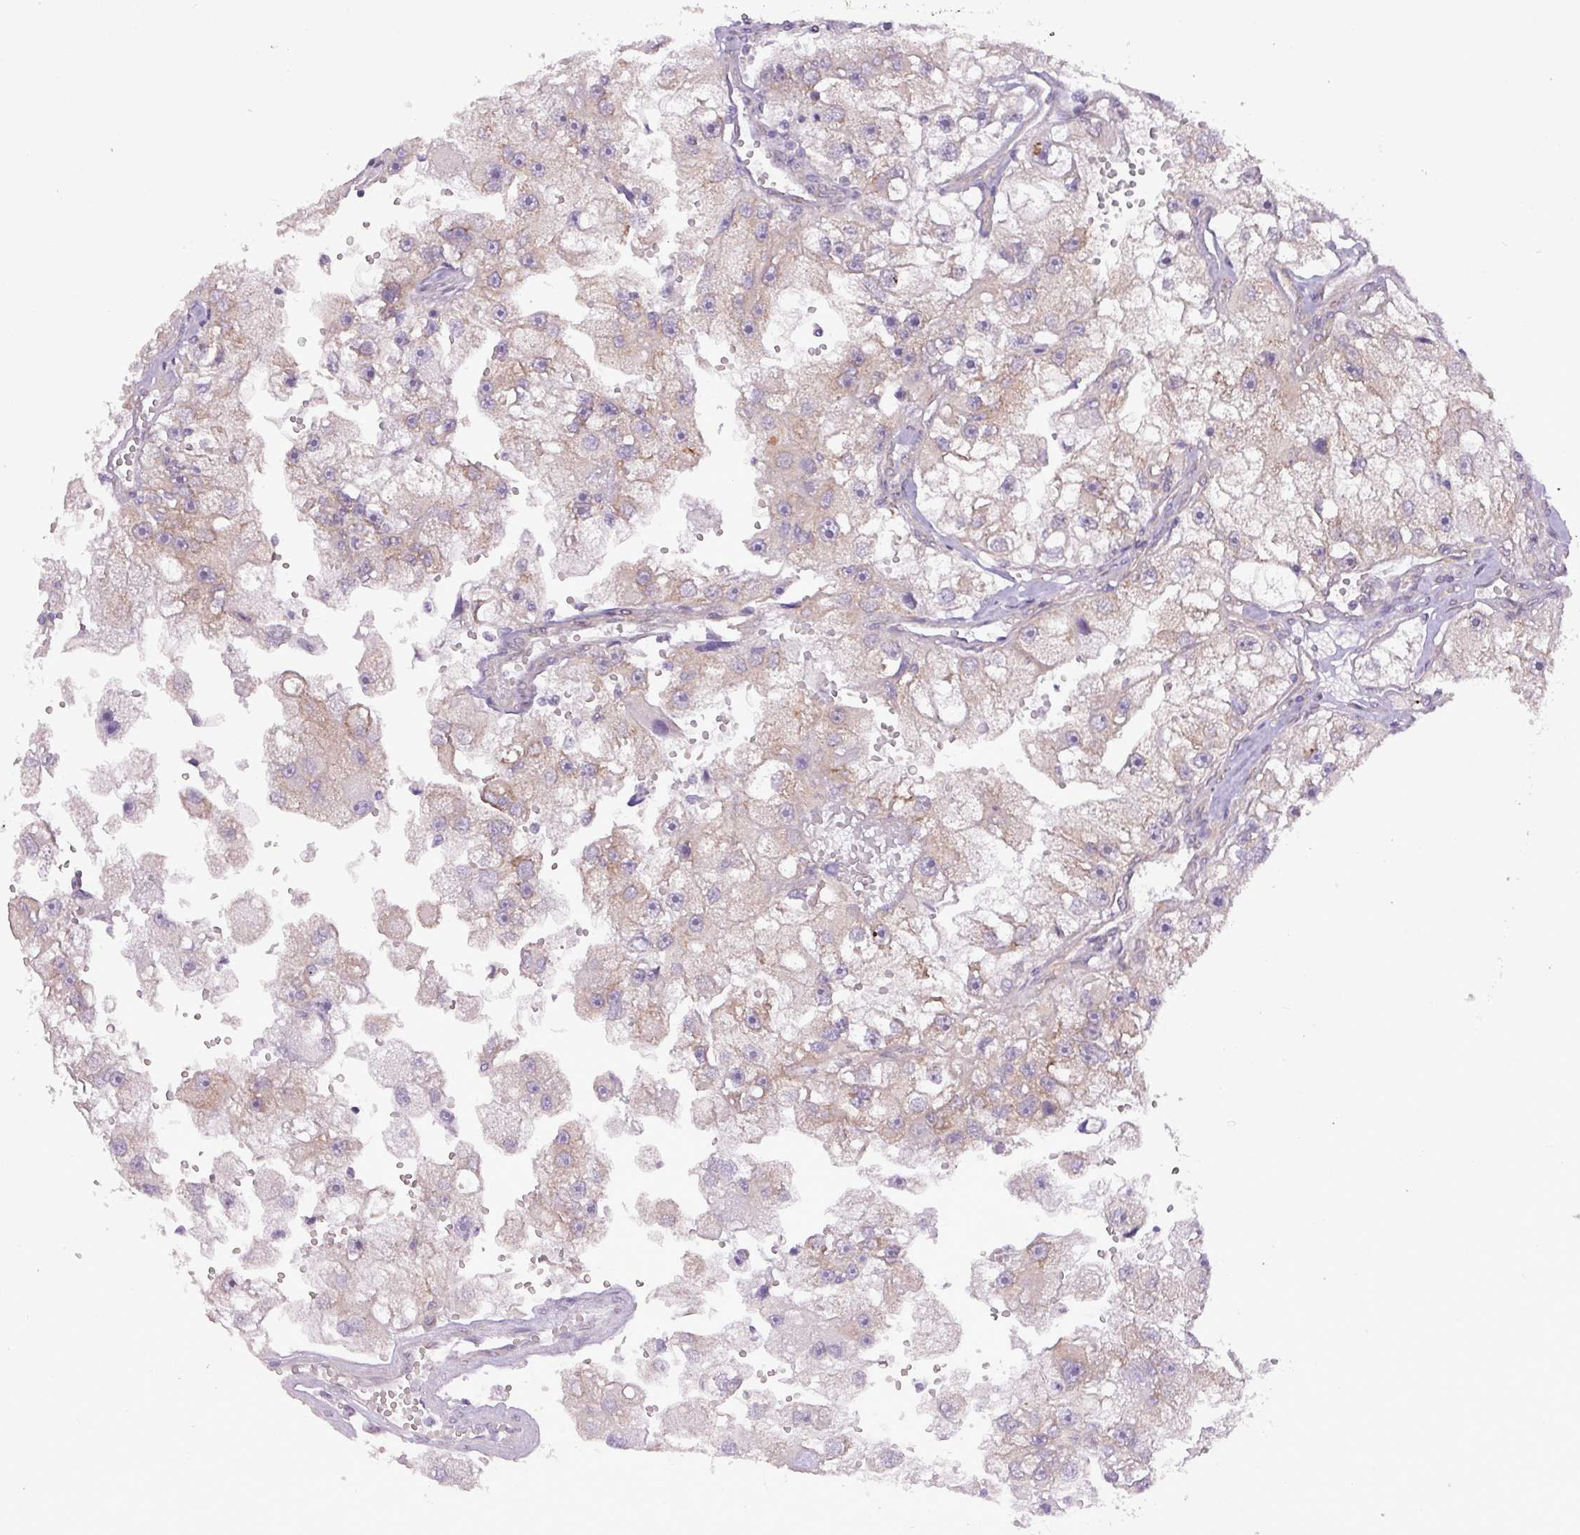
{"staining": {"intensity": "weak", "quantity": "<25%", "location": "cytoplasmic/membranous"}, "tissue": "renal cancer", "cell_type": "Tumor cells", "image_type": "cancer", "snomed": [{"axis": "morphology", "description": "Adenocarcinoma, NOS"}, {"axis": "topography", "description": "Kidney"}], "caption": "Tumor cells are negative for protein expression in human renal adenocarcinoma.", "gene": "FAM222B", "patient": {"sex": "male", "age": 63}}